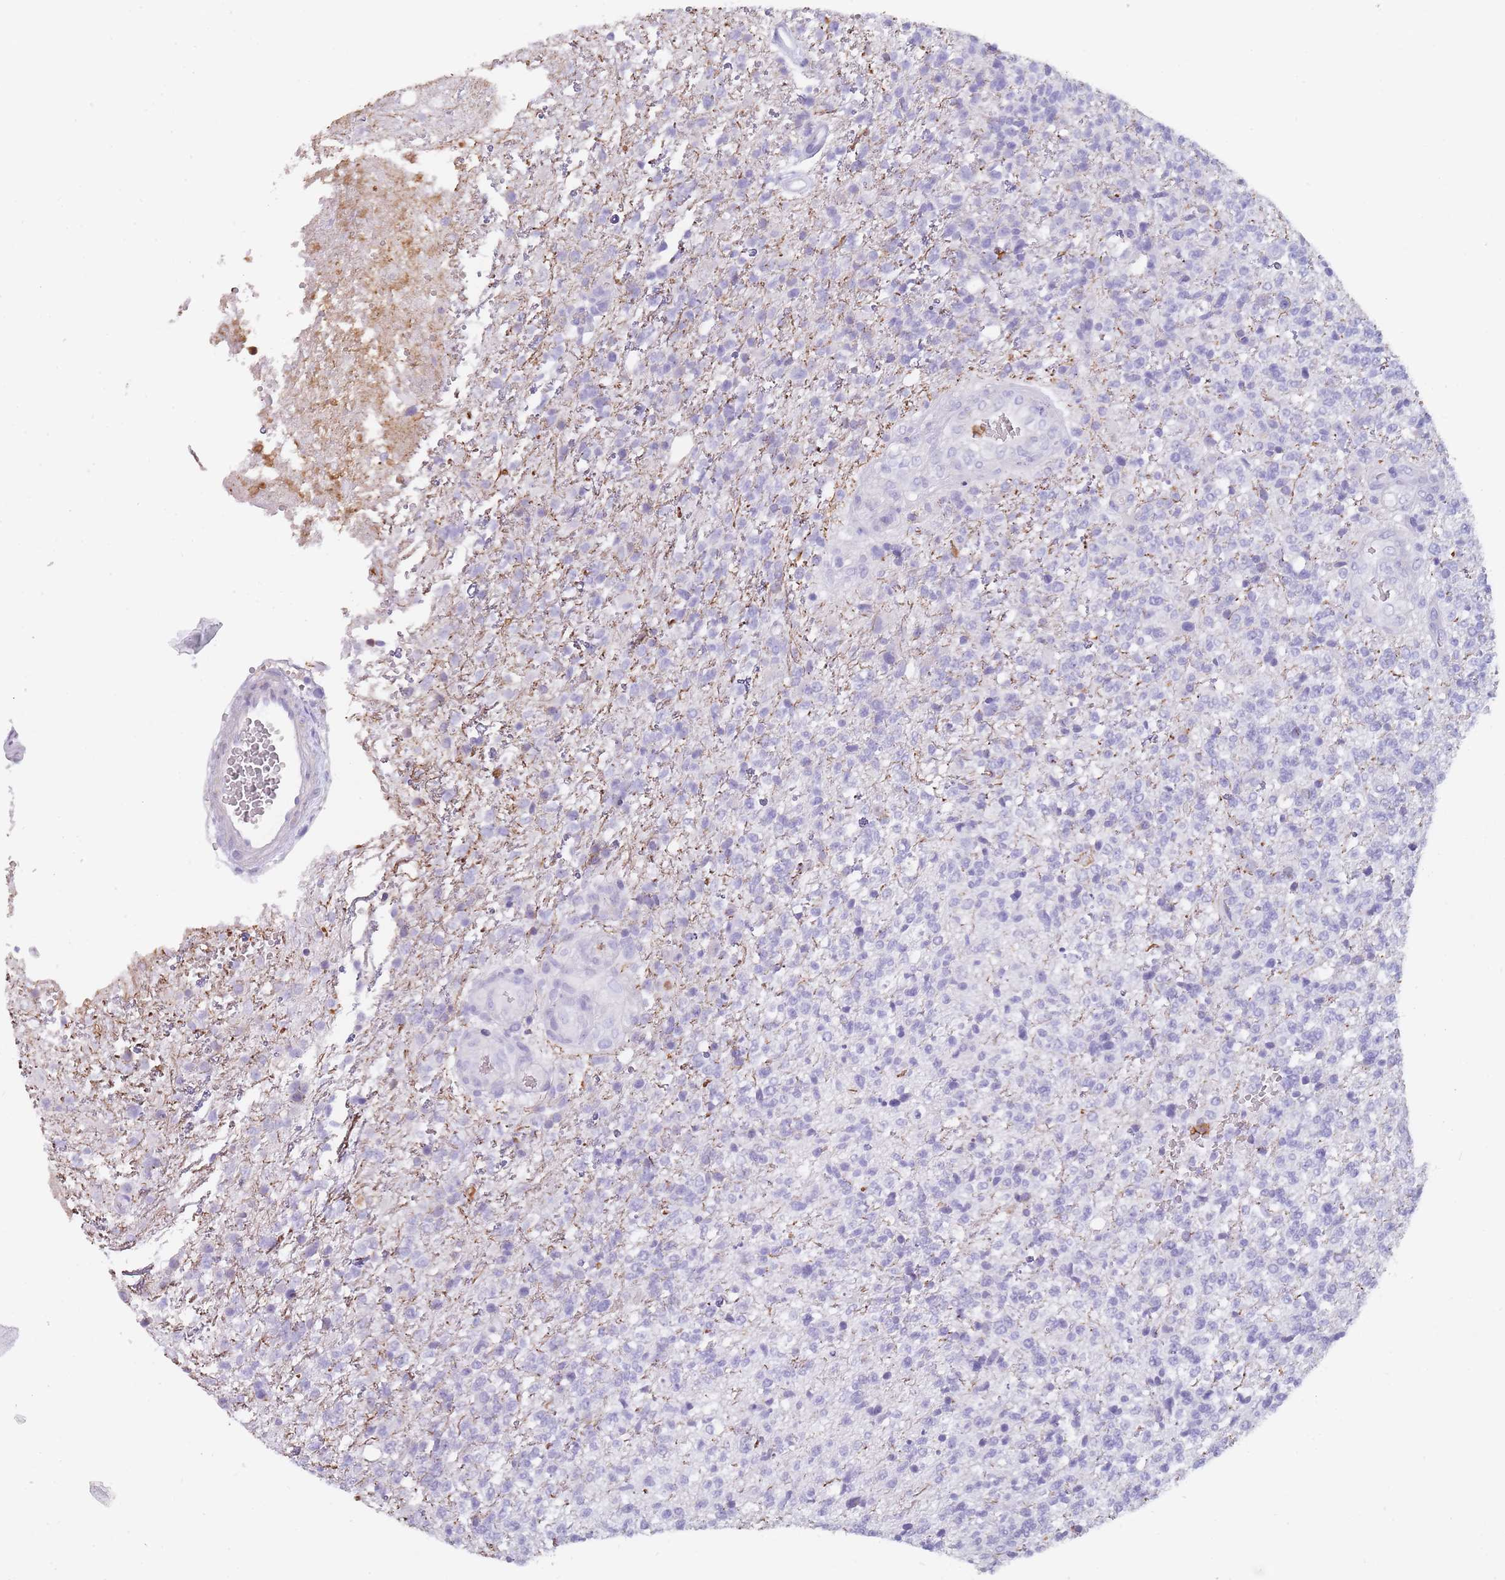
{"staining": {"intensity": "negative", "quantity": "none", "location": "none"}, "tissue": "glioma", "cell_type": "Tumor cells", "image_type": "cancer", "snomed": [{"axis": "morphology", "description": "Glioma, malignant, High grade"}, {"axis": "topography", "description": "Brain"}], "caption": "Photomicrograph shows no significant protein expression in tumor cells of glioma.", "gene": "CR1L", "patient": {"sex": "male", "age": 56}}